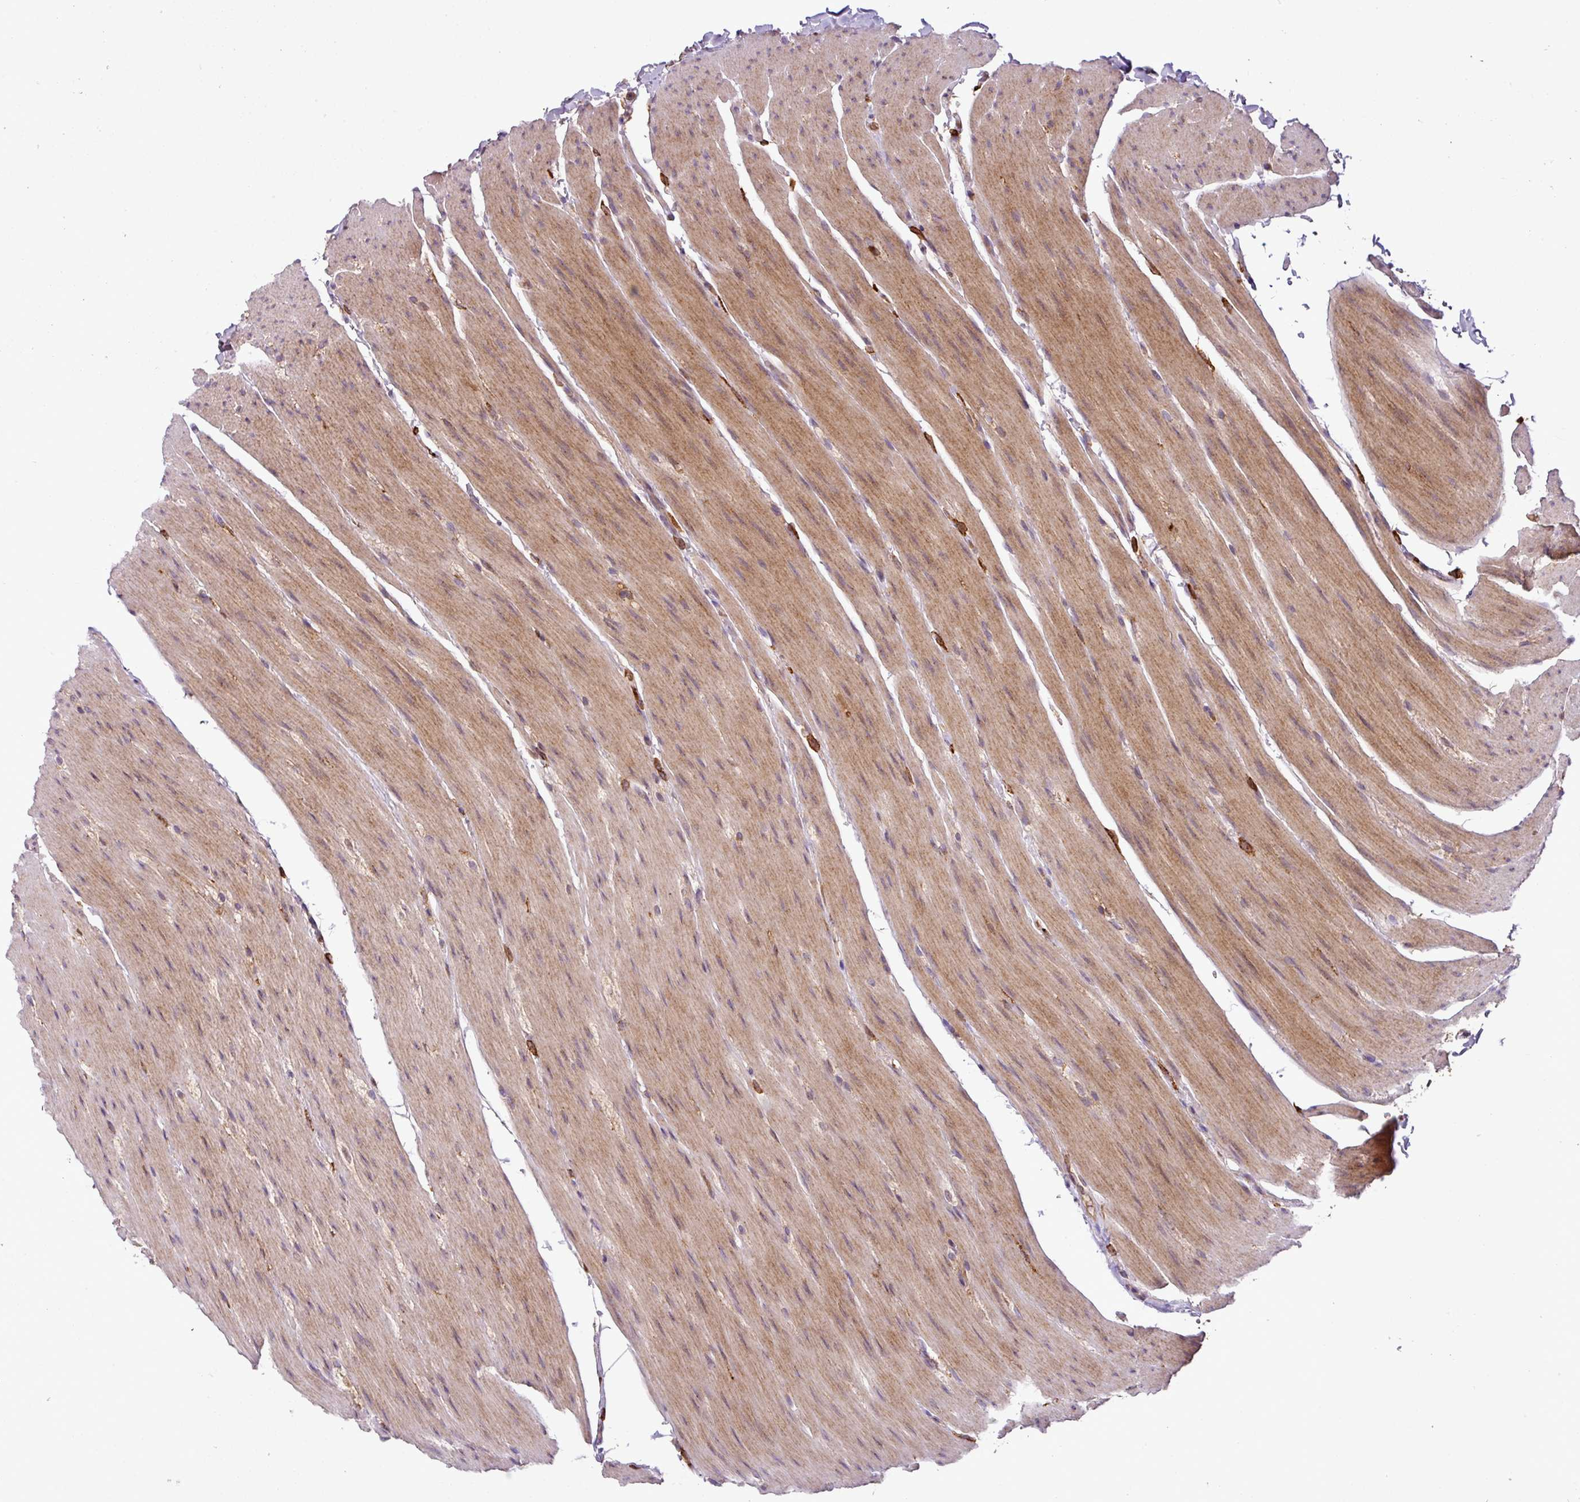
{"staining": {"intensity": "moderate", "quantity": ">75%", "location": "cytoplasmic/membranous"}, "tissue": "colon", "cell_type": "Endothelial cells", "image_type": "normal", "snomed": [{"axis": "morphology", "description": "Normal tissue, NOS"}, {"axis": "topography", "description": "Colon"}], "caption": "IHC (DAB) staining of normal colon exhibits moderate cytoplasmic/membranous protein staining in about >75% of endothelial cells. The protein of interest is shown in brown color, while the nuclei are stained blue.", "gene": "ZNF513", "patient": {"sex": "male", "age": 46}}